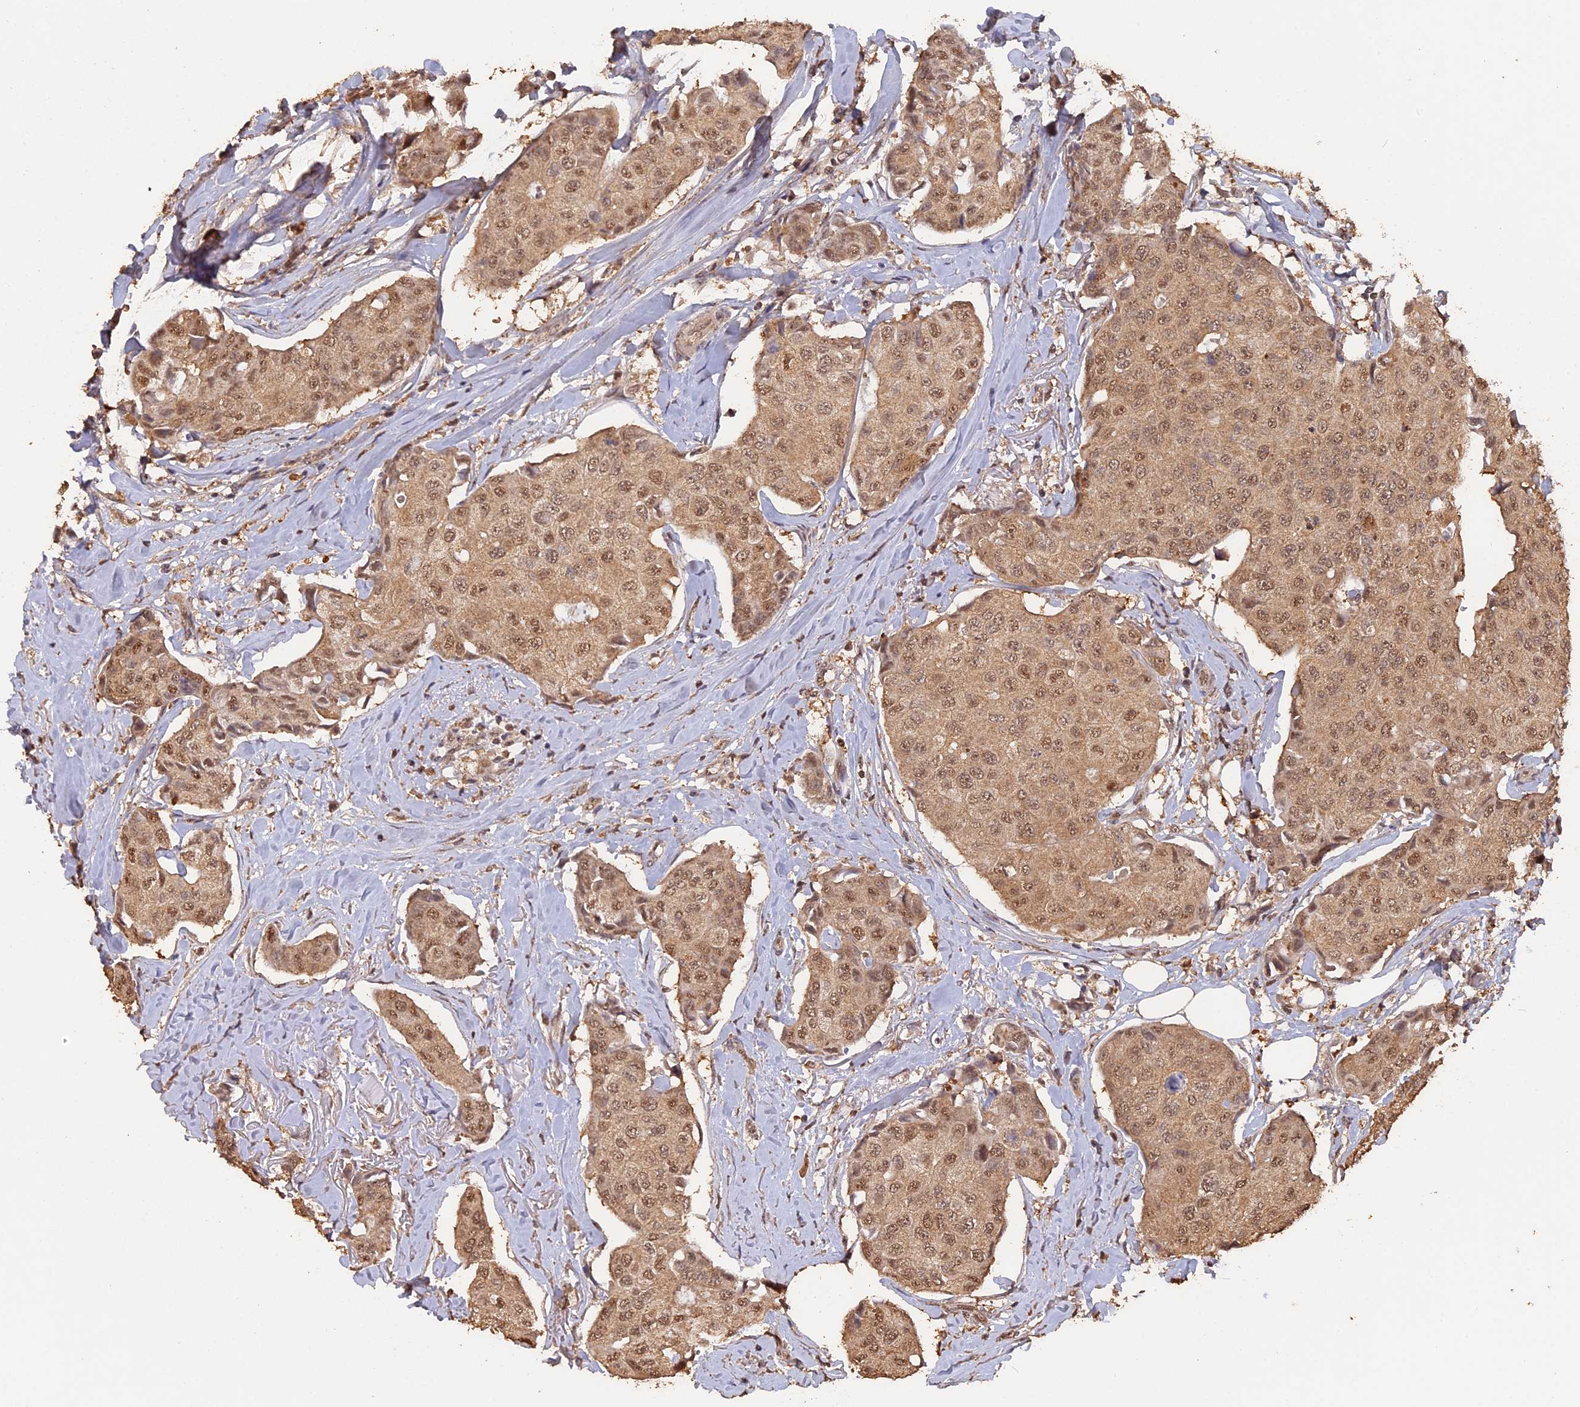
{"staining": {"intensity": "moderate", "quantity": ">75%", "location": "cytoplasmic/membranous,nuclear"}, "tissue": "breast cancer", "cell_type": "Tumor cells", "image_type": "cancer", "snomed": [{"axis": "morphology", "description": "Duct carcinoma"}, {"axis": "topography", "description": "Breast"}], "caption": "A brown stain highlights moderate cytoplasmic/membranous and nuclear positivity of a protein in infiltrating ductal carcinoma (breast) tumor cells.", "gene": "PSMC6", "patient": {"sex": "female", "age": 80}}